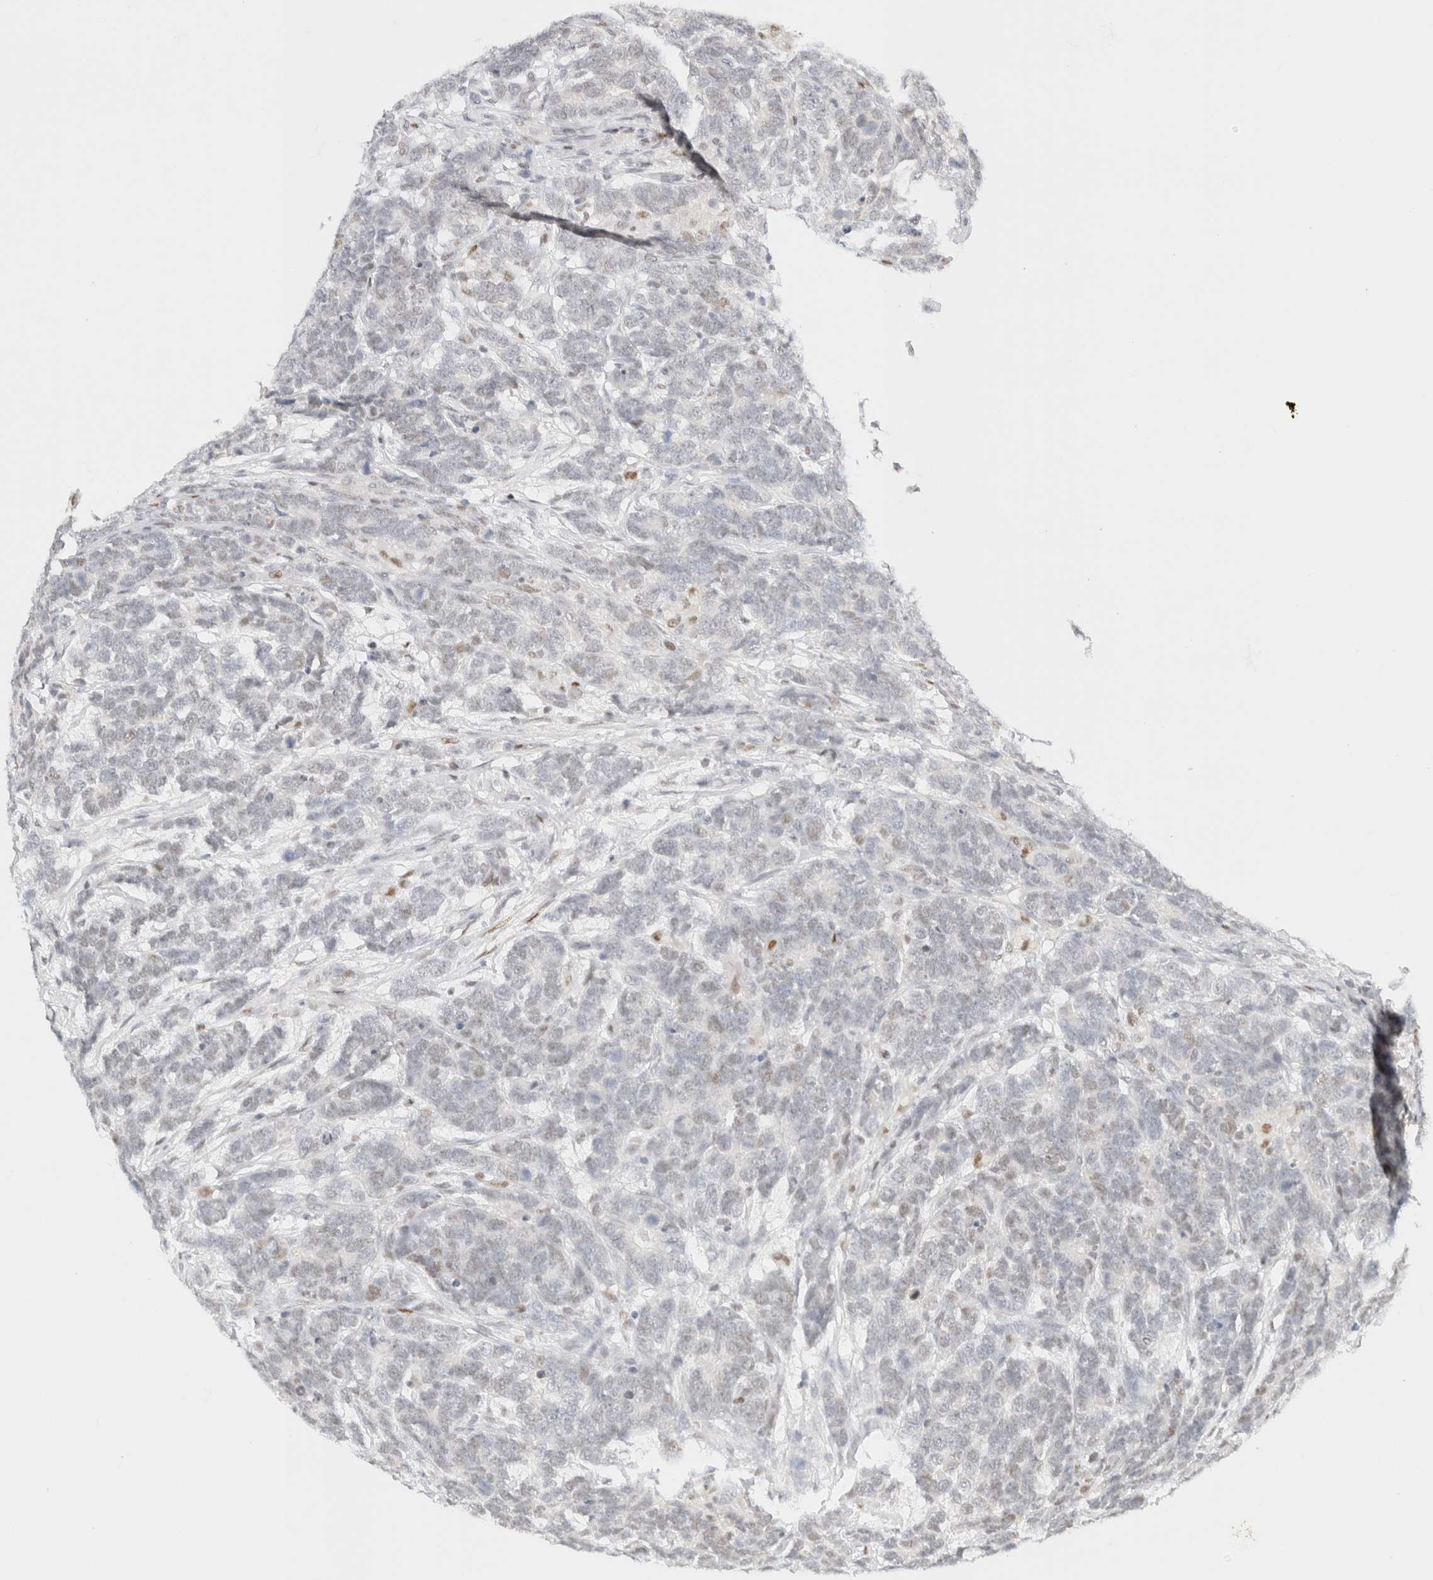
{"staining": {"intensity": "negative", "quantity": "none", "location": "none"}, "tissue": "testis cancer", "cell_type": "Tumor cells", "image_type": "cancer", "snomed": [{"axis": "morphology", "description": "Carcinoma, Embryonal, NOS"}, {"axis": "topography", "description": "Testis"}], "caption": "DAB (3,3'-diaminobenzidine) immunohistochemical staining of testis cancer shows no significant expression in tumor cells. (DAB IHC visualized using brightfield microscopy, high magnification).", "gene": "DDB2", "patient": {"sex": "male", "age": 26}}